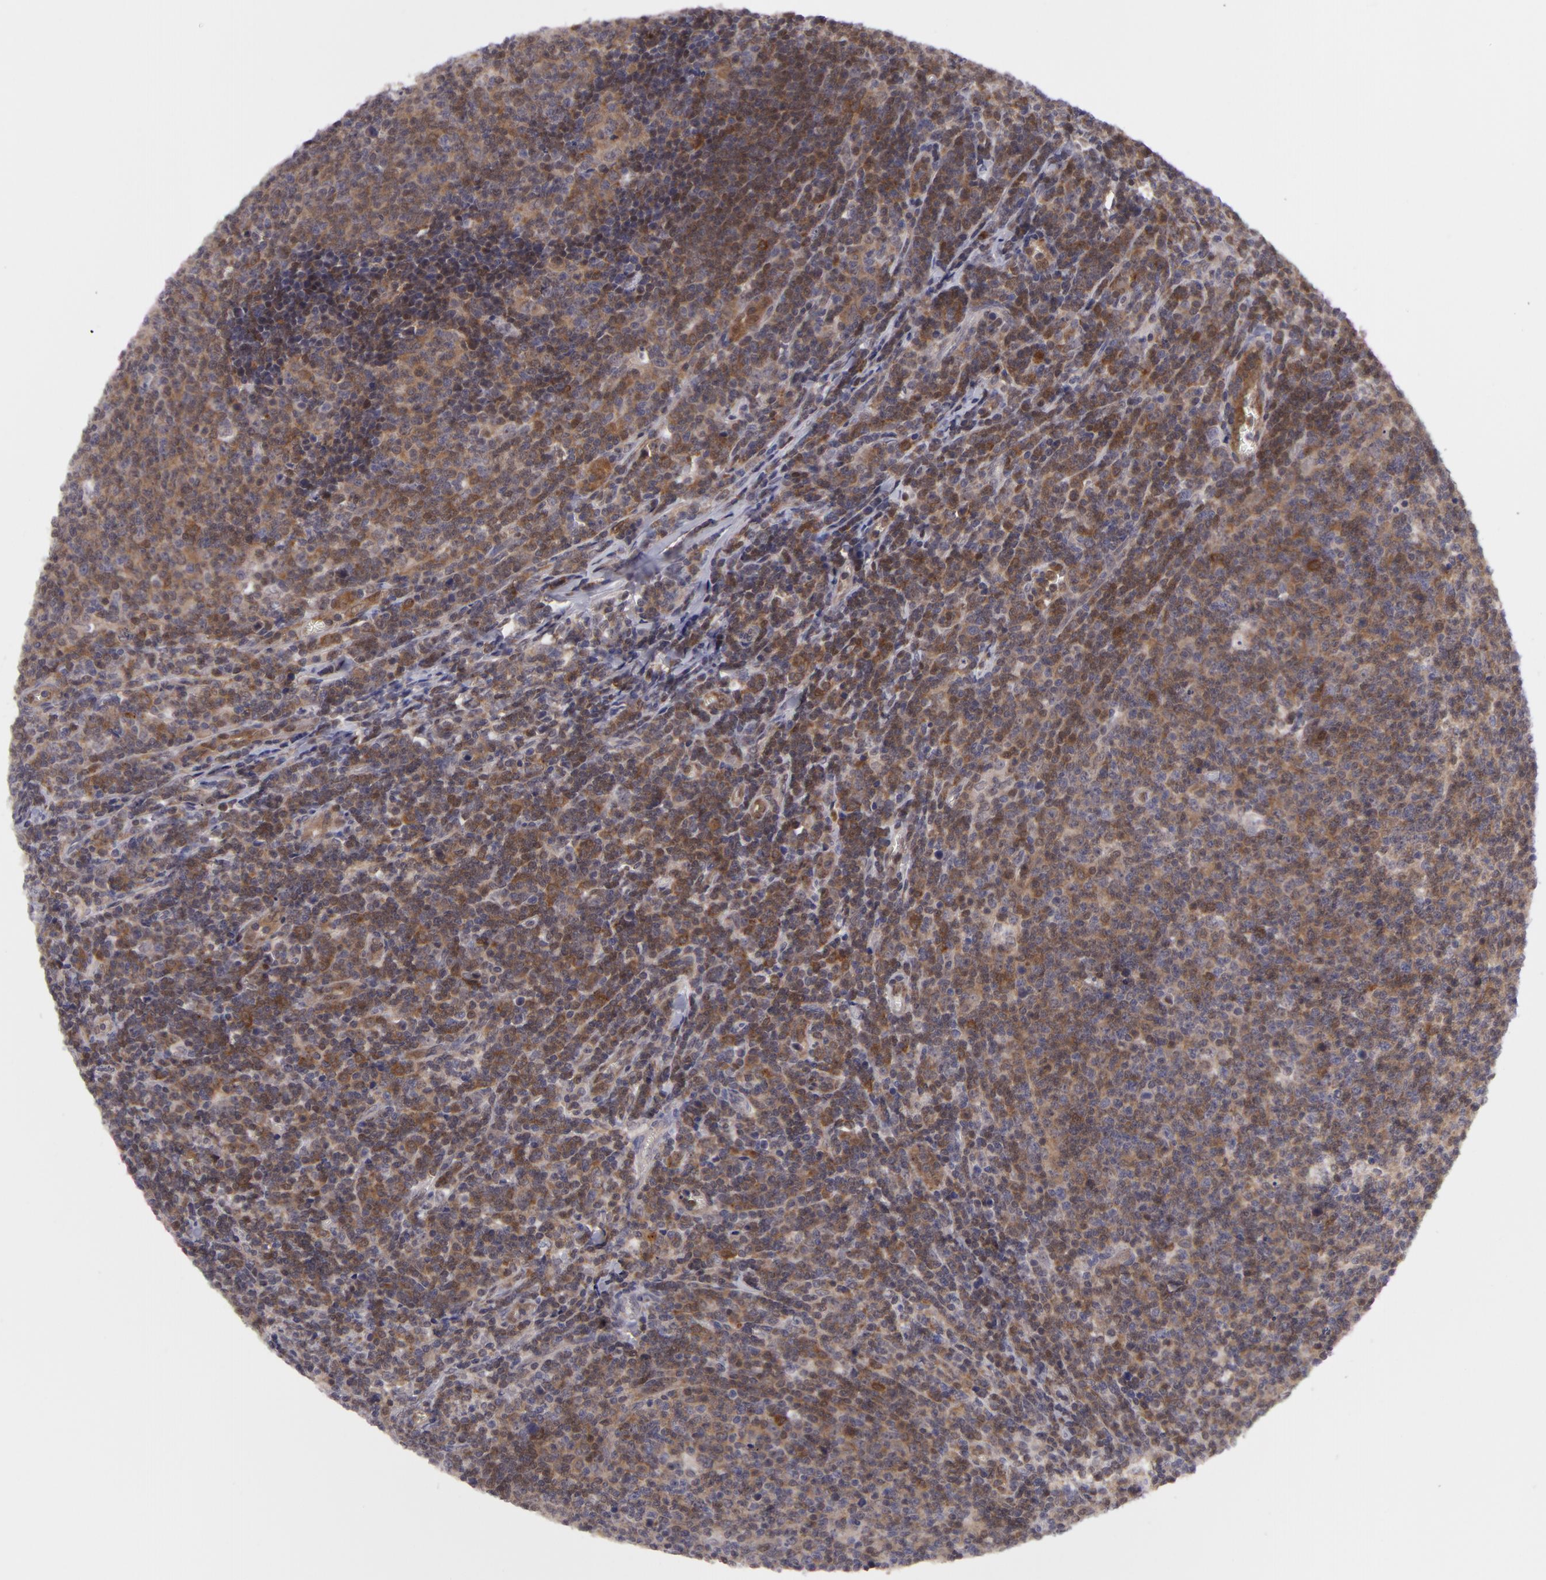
{"staining": {"intensity": "strong", "quantity": ">75%", "location": "cytoplasmic/membranous"}, "tissue": "lymphoma", "cell_type": "Tumor cells", "image_type": "cancer", "snomed": [{"axis": "morphology", "description": "Malignant lymphoma, non-Hodgkin's type, Low grade"}, {"axis": "topography", "description": "Lymph node"}], "caption": "Tumor cells display strong cytoplasmic/membranous positivity in approximately >75% of cells in malignant lymphoma, non-Hodgkin's type (low-grade). Nuclei are stained in blue.", "gene": "BCL10", "patient": {"sex": "male", "age": 74}}